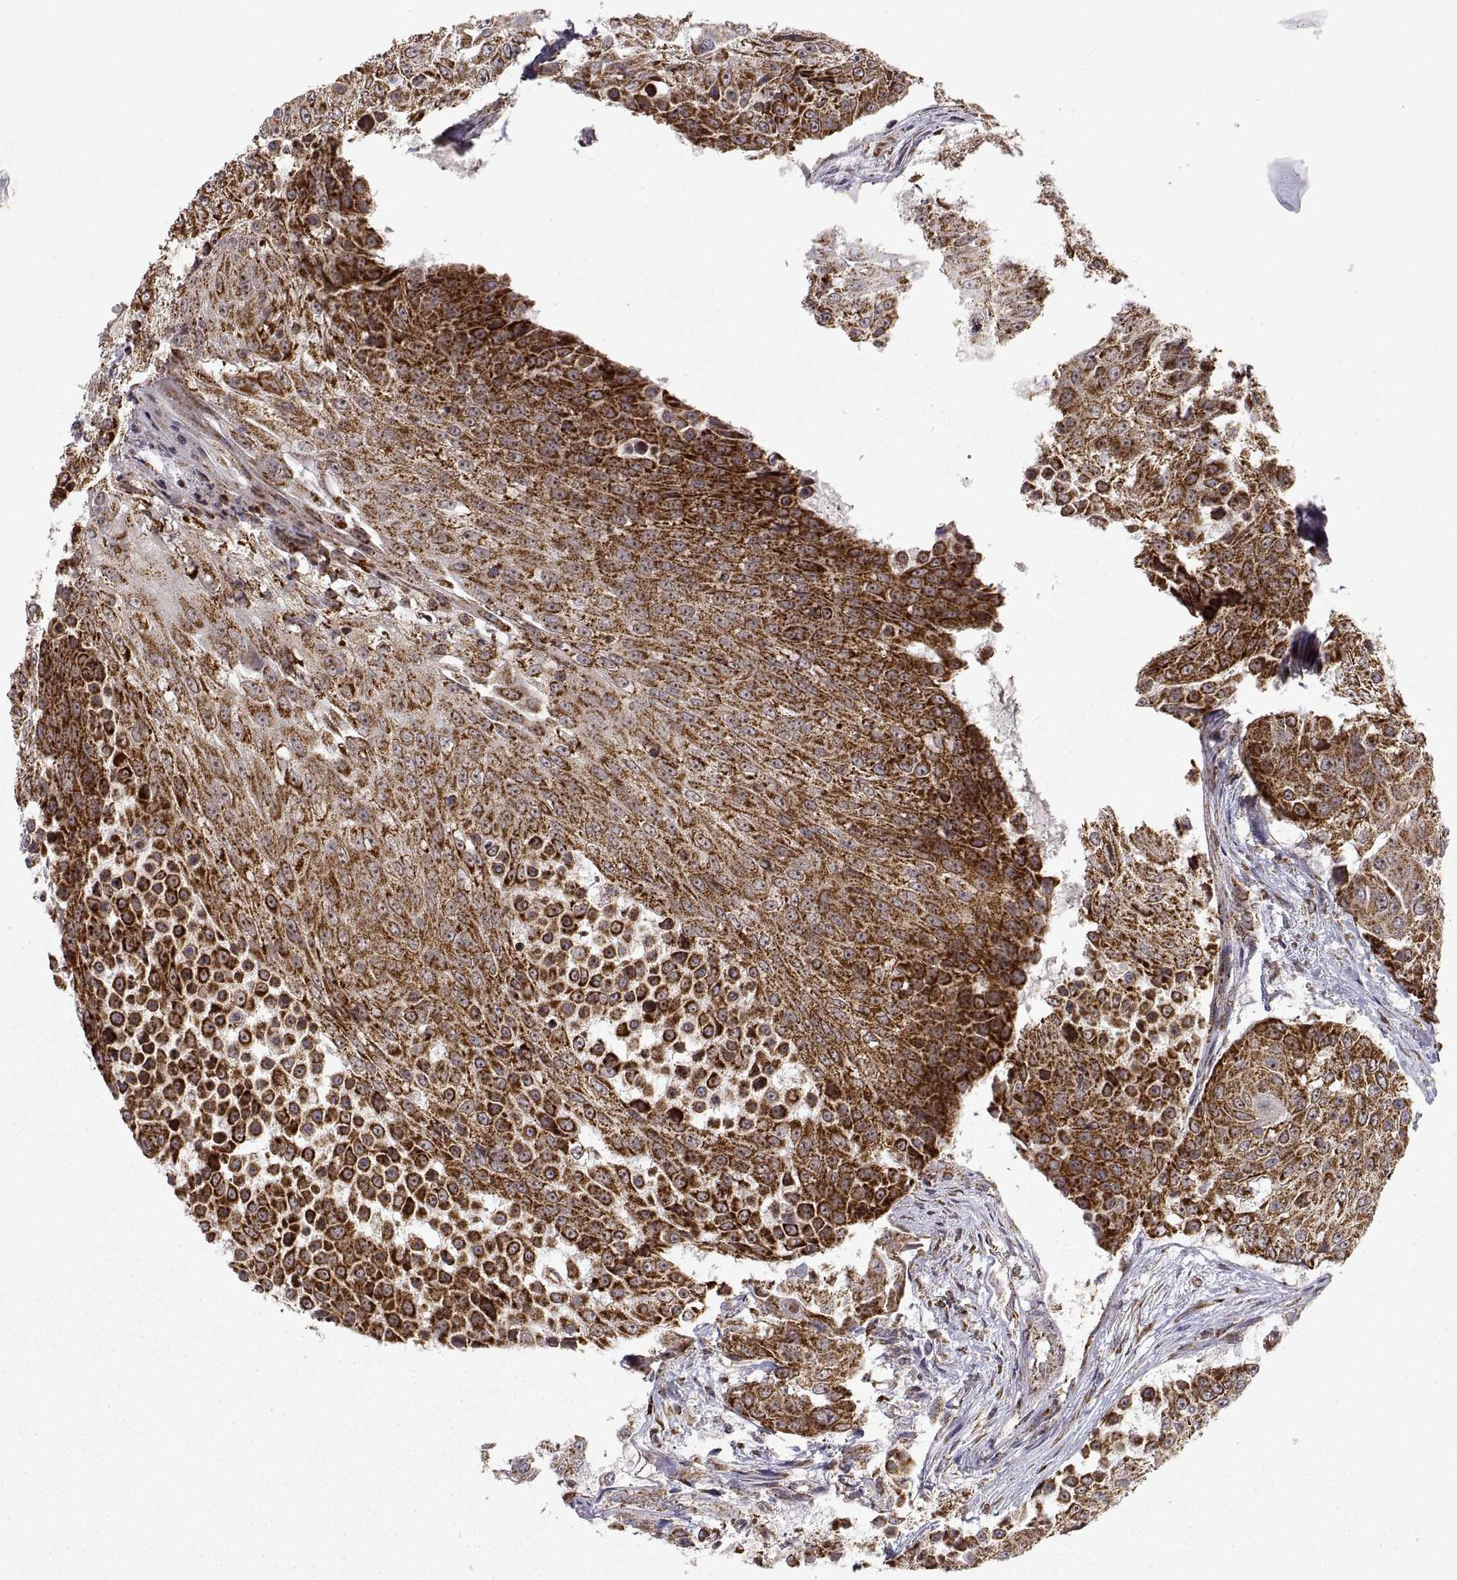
{"staining": {"intensity": "strong", "quantity": ">75%", "location": "cytoplasmic/membranous"}, "tissue": "urothelial cancer", "cell_type": "Tumor cells", "image_type": "cancer", "snomed": [{"axis": "morphology", "description": "Urothelial carcinoma, High grade"}, {"axis": "topography", "description": "Urinary bladder"}], "caption": "Immunohistochemical staining of human urothelial cancer reveals high levels of strong cytoplasmic/membranous staining in approximately >75% of tumor cells. (IHC, brightfield microscopy, high magnification).", "gene": "MANBAL", "patient": {"sex": "female", "age": 63}}